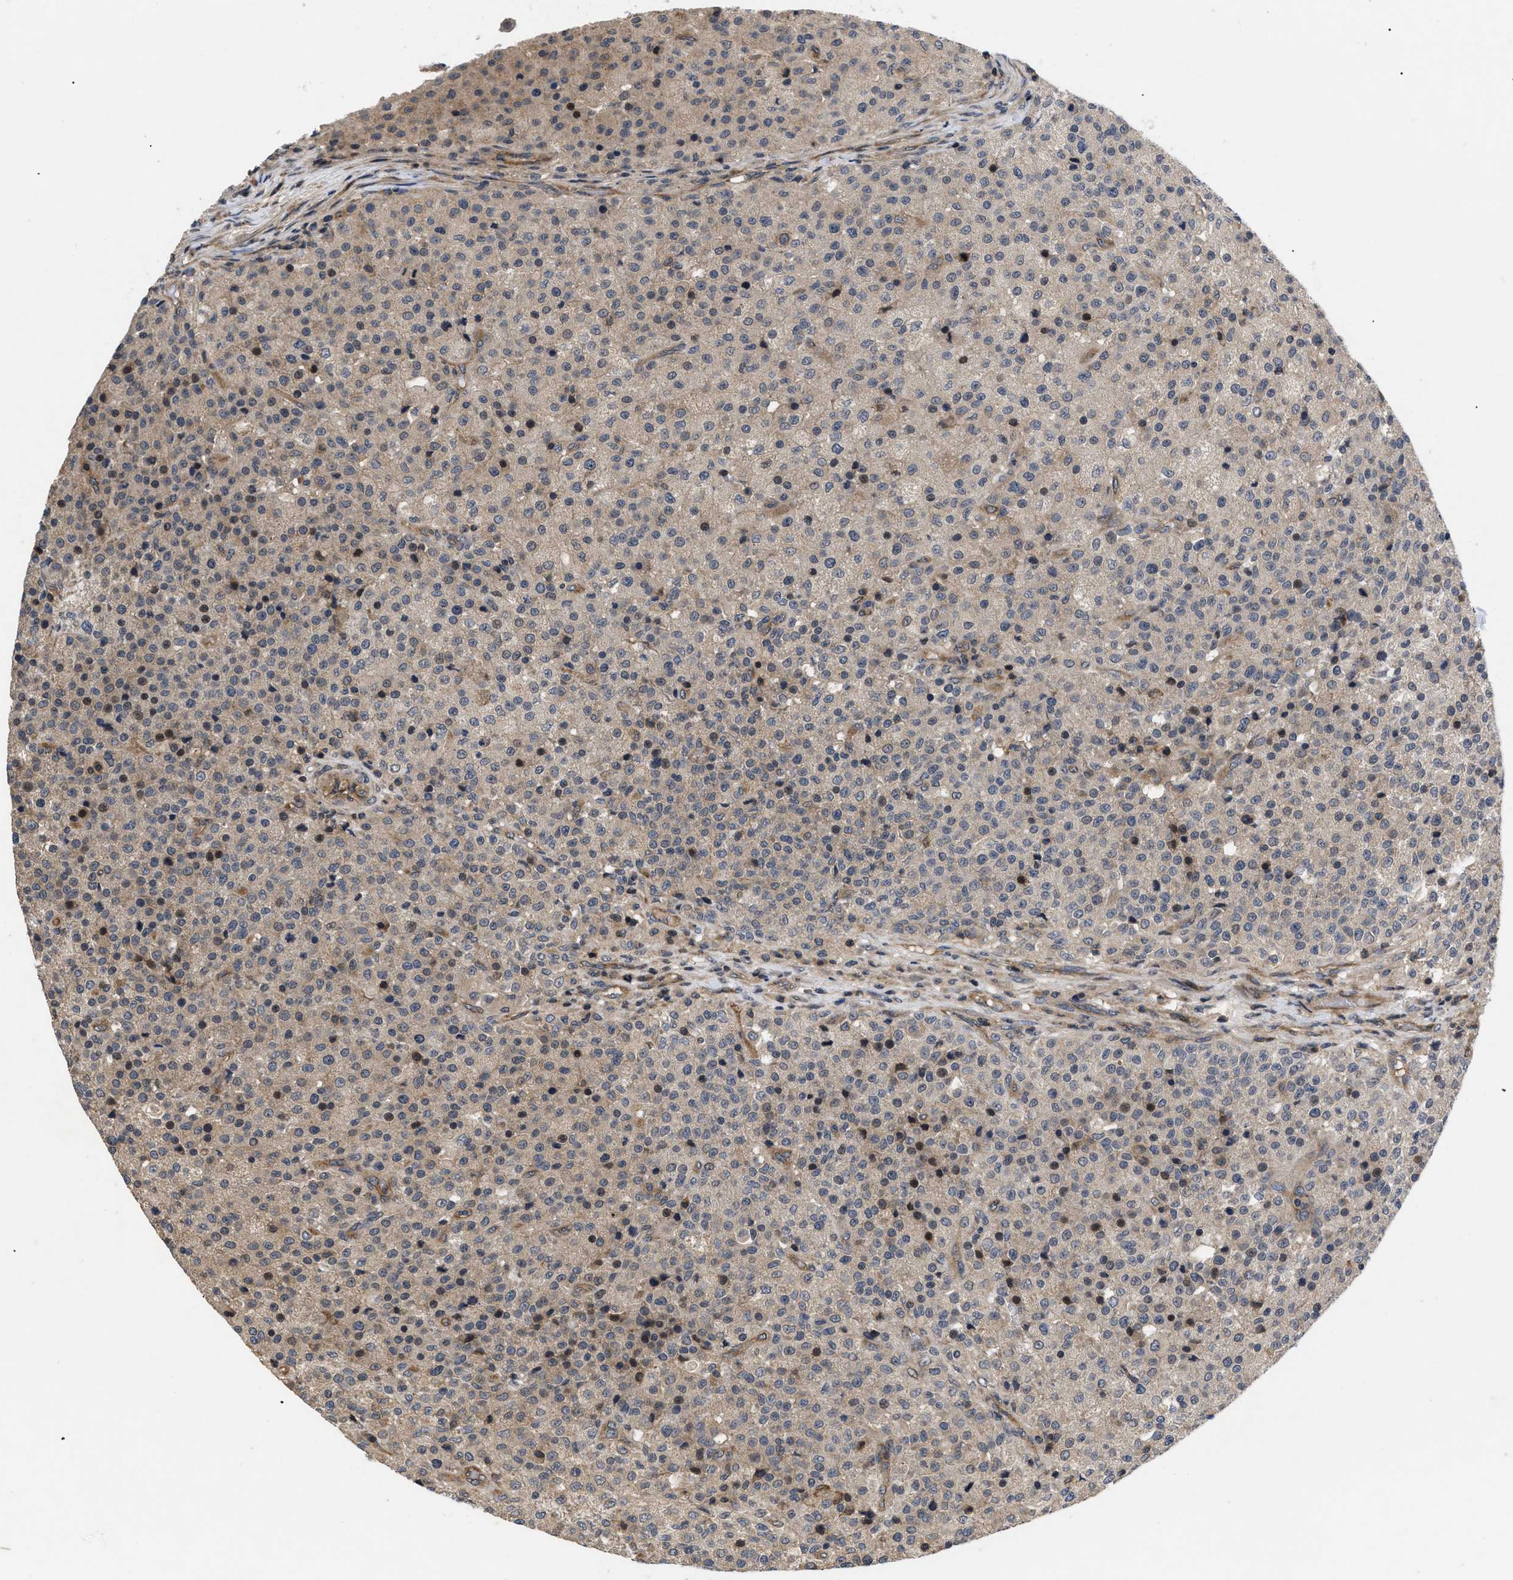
{"staining": {"intensity": "weak", "quantity": ">75%", "location": "cytoplasmic/membranous"}, "tissue": "testis cancer", "cell_type": "Tumor cells", "image_type": "cancer", "snomed": [{"axis": "morphology", "description": "Seminoma, NOS"}, {"axis": "topography", "description": "Testis"}], "caption": "Testis seminoma tissue demonstrates weak cytoplasmic/membranous positivity in approximately >75% of tumor cells, visualized by immunohistochemistry.", "gene": "HMGCR", "patient": {"sex": "male", "age": 59}}